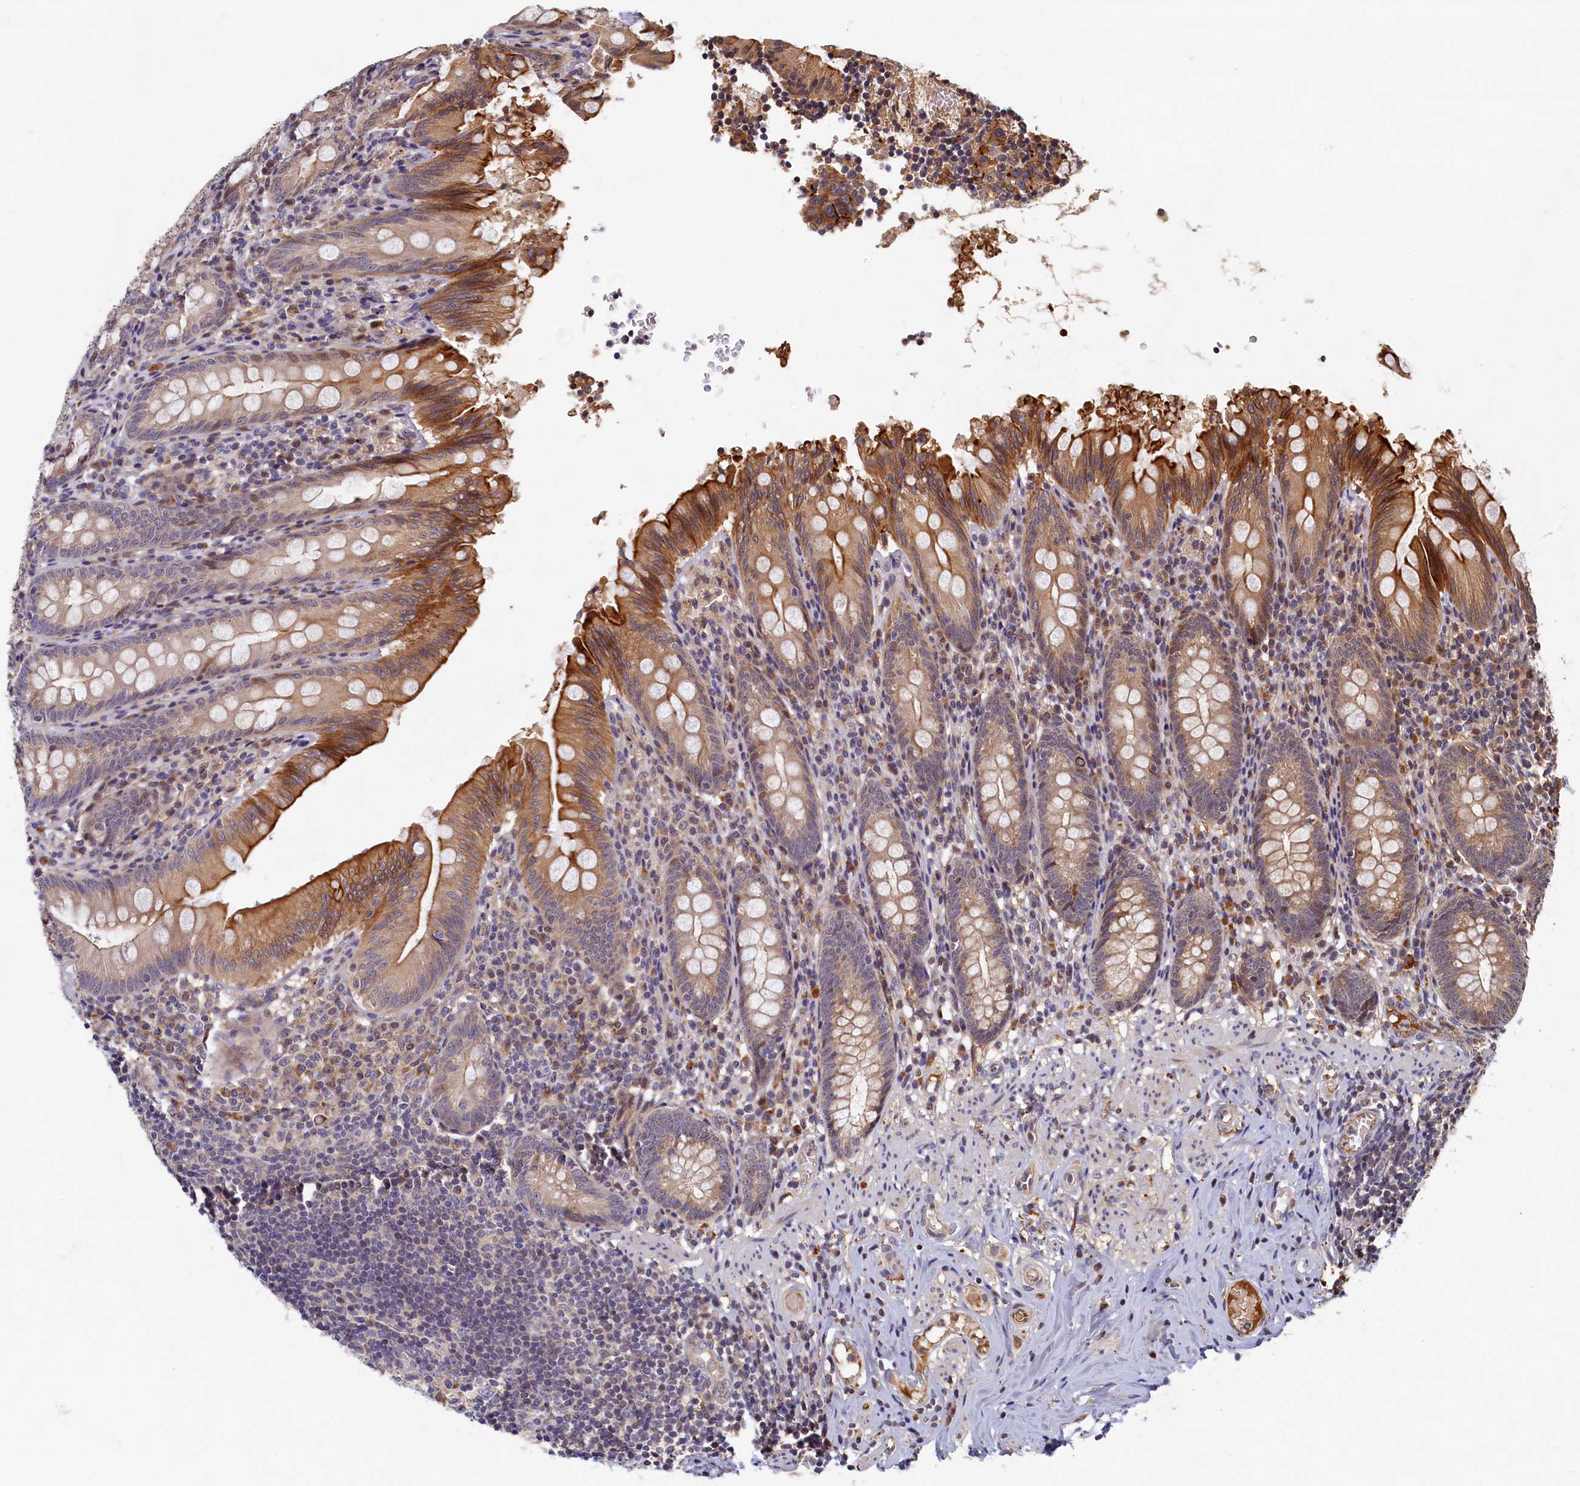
{"staining": {"intensity": "strong", "quantity": "<25%", "location": "cytoplasmic/membranous"}, "tissue": "appendix", "cell_type": "Glandular cells", "image_type": "normal", "snomed": [{"axis": "morphology", "description": "Normal tissue, NOS"}, {"axis": "topography", "description": "Appendix"}], "caption": "This photomicrograph shows normal appendix stained with immunohistochemistry (IHC) to label a protein in brown. The cytoplasmic/membranous of glandular cells show strong positivity for the protein. Nuclei are counter-stained blue.", "gene": "LCMT2", "patient": {"sex": "male", "age": 55}}